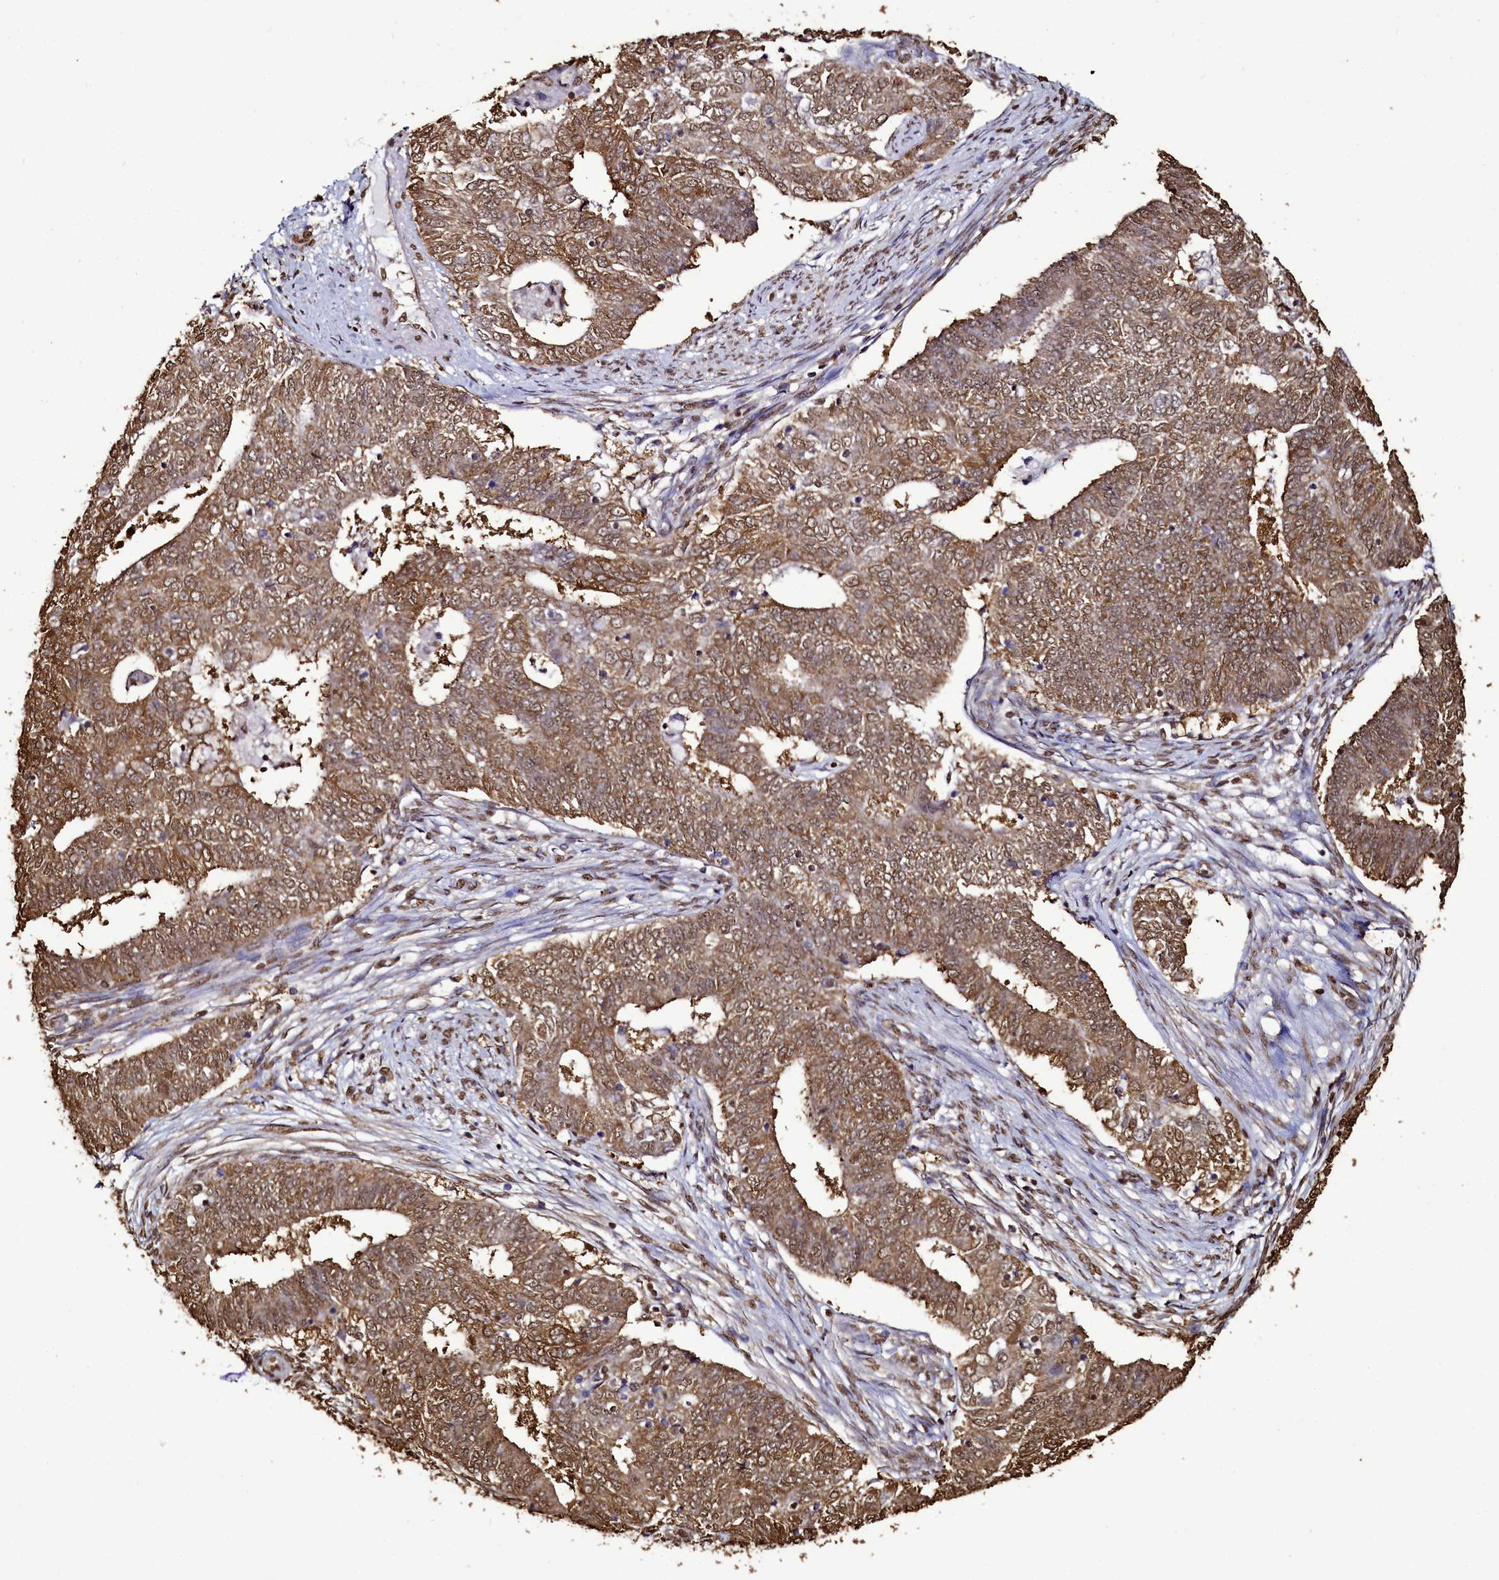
{"staining": {"intensity": "moderate", "quantity": ">75%", "location": "cytoplasmic/membranous,nuclear"}, "tissue": "endometrial cancer", "cell_type": "Tumor cells", "image_type": "cancer", "snomed": [{"axis": "morphology", "description": "Adenocarcinoma, NOS"}, {"axis": "topography", "description": "Endometrium"}], "caption": "Endometrial cancer (adenocarcinoma) stained for a protein (brown) exhibits moderate cytoplasmic/membranous and nuclear positive staining in about >75% of tumor cells.", "gene": "TRIP6", "patient": {"sex": "female", "age": 62}}